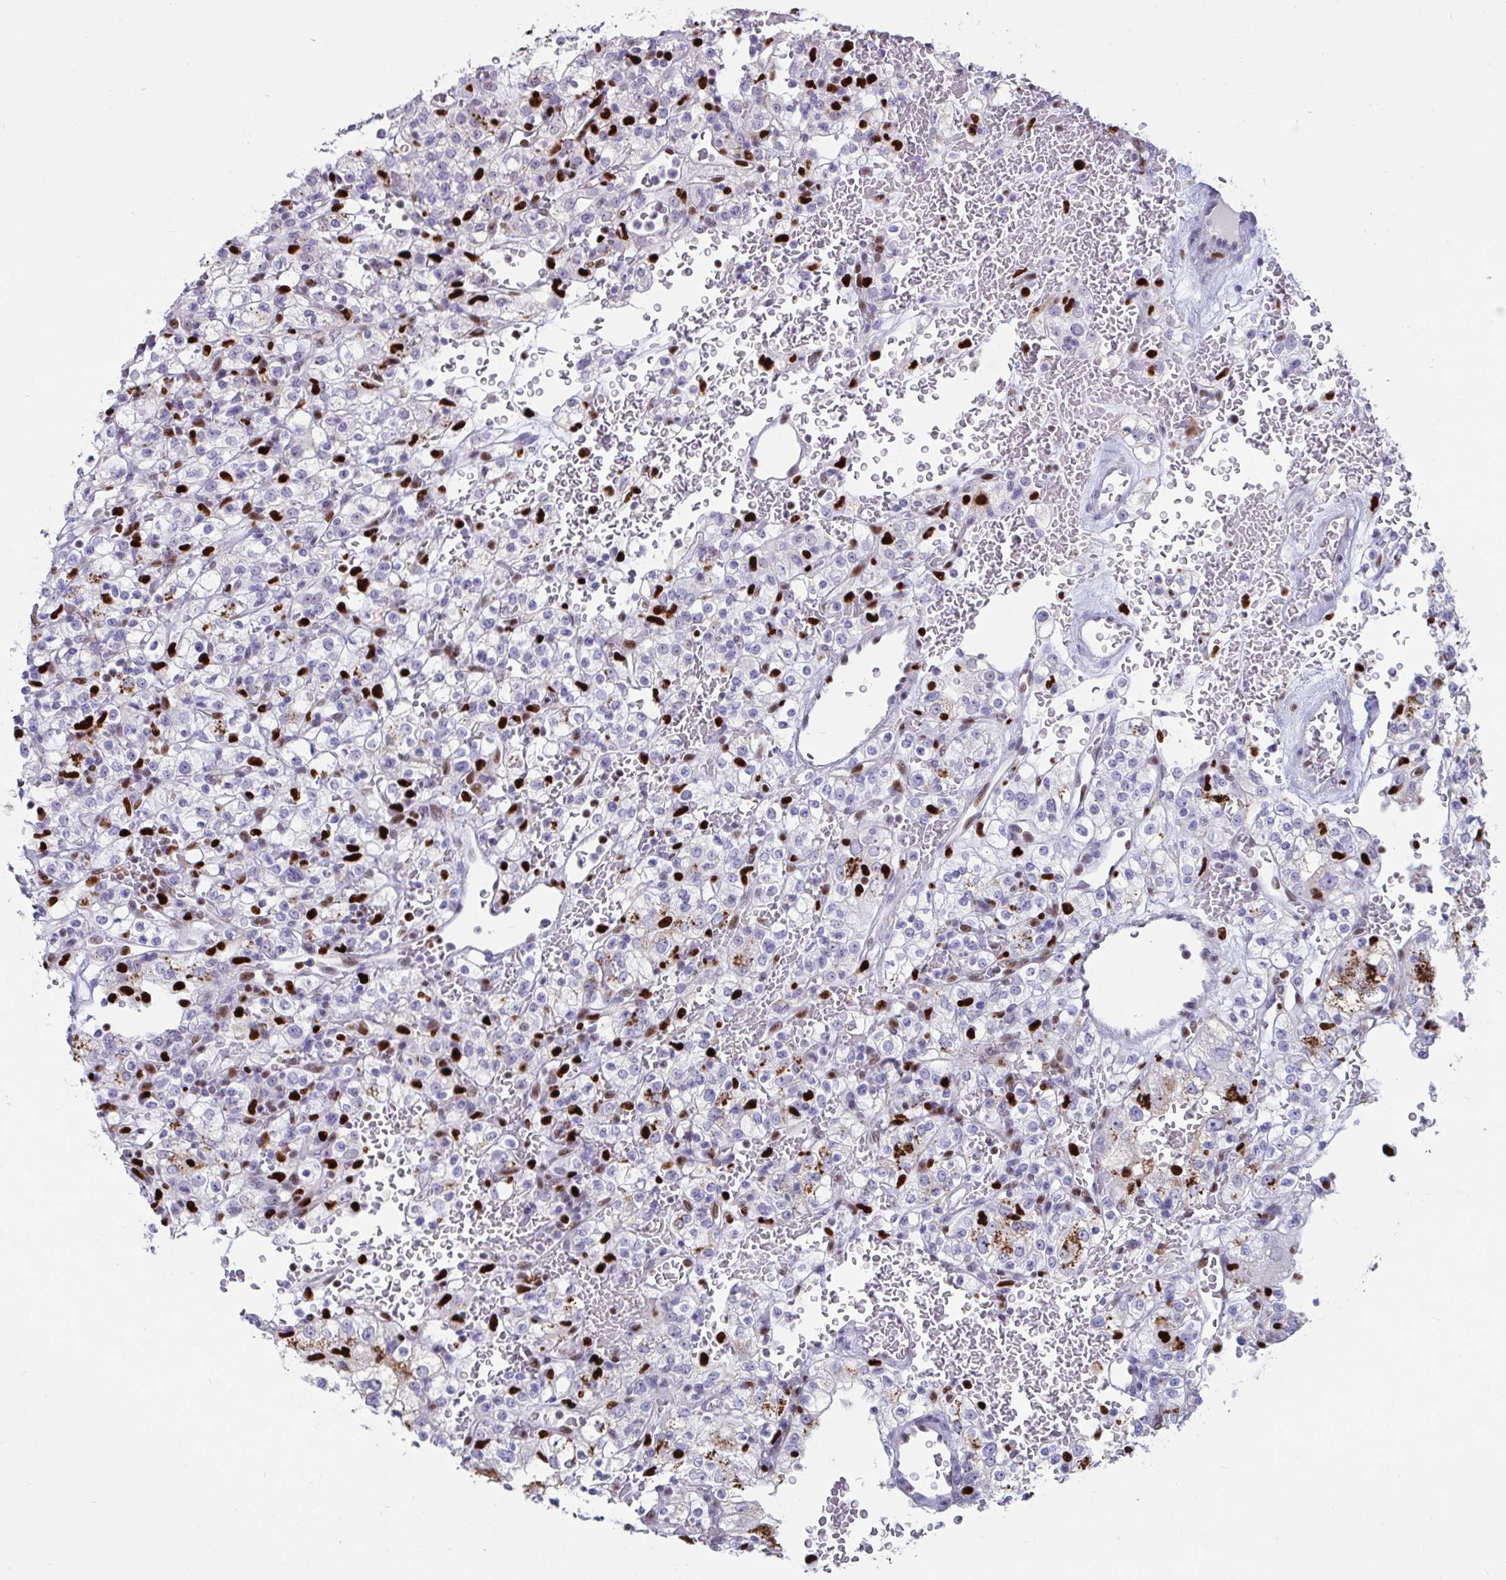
{"staining": {"intensity": "negative", "quantity": "none", "location": "none"}, "tissue": "renal cancer", "cell_type": "Tumor cells", "image_type": "cancer", "snomed": [{"axis": "morphology", "description": "Normal tissue, NOS"}, {"axis": "morphology", "description": "Adenocarcinoma, NOS"}, {"axis": "topography", "description": "Kidney"}], "caption": "The image demonstrates no significant positivity in tumor cells of renal adenocarcinoma.", "gene": "ZNF586", "patient": {"sex": "female", "age": 72}}